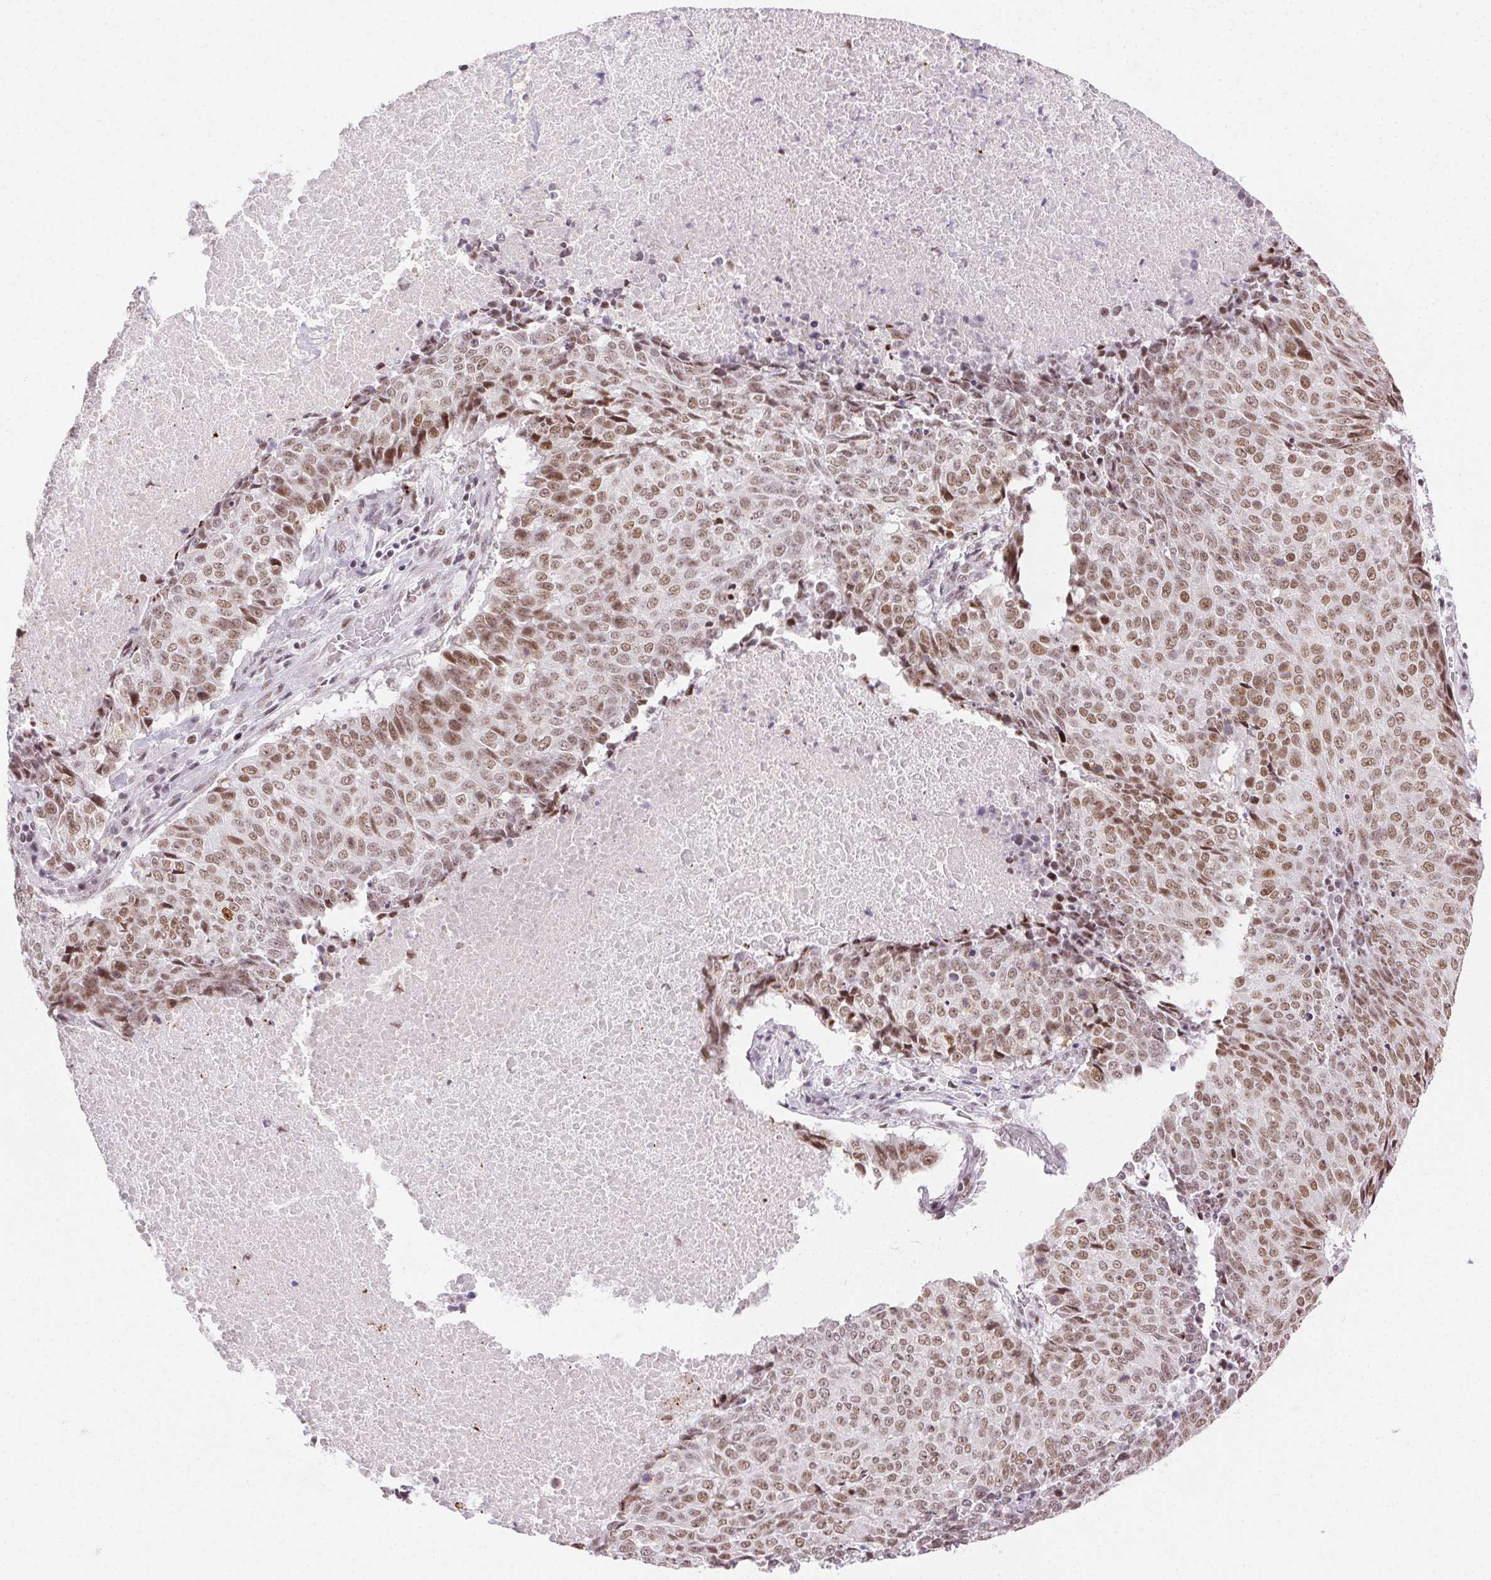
{"staining": {"intensity": "moderate", "quantity": ">75%", "location": "nuclear"}, "tissue": "lung cancer", "cell_type": "Tumor cells", "image_type": "cancer", "snomed": [{"axis": "morphology", "description": "Normal tissue, NOS"}, {"axis": "morphology", "description": "Squamous cell carcinoma, NOS"}, {"axis": "topography", "description": "Bronchus"}, {"axis": "topography", "description": "Lung"}], "caption": "Moderate nuclear protein positivity is seen in approximately >75% of tumor cells in lung squamous cell carcinoma.", "gene": "TRA2B", "patient": {"sex": "male", "age": 64}}